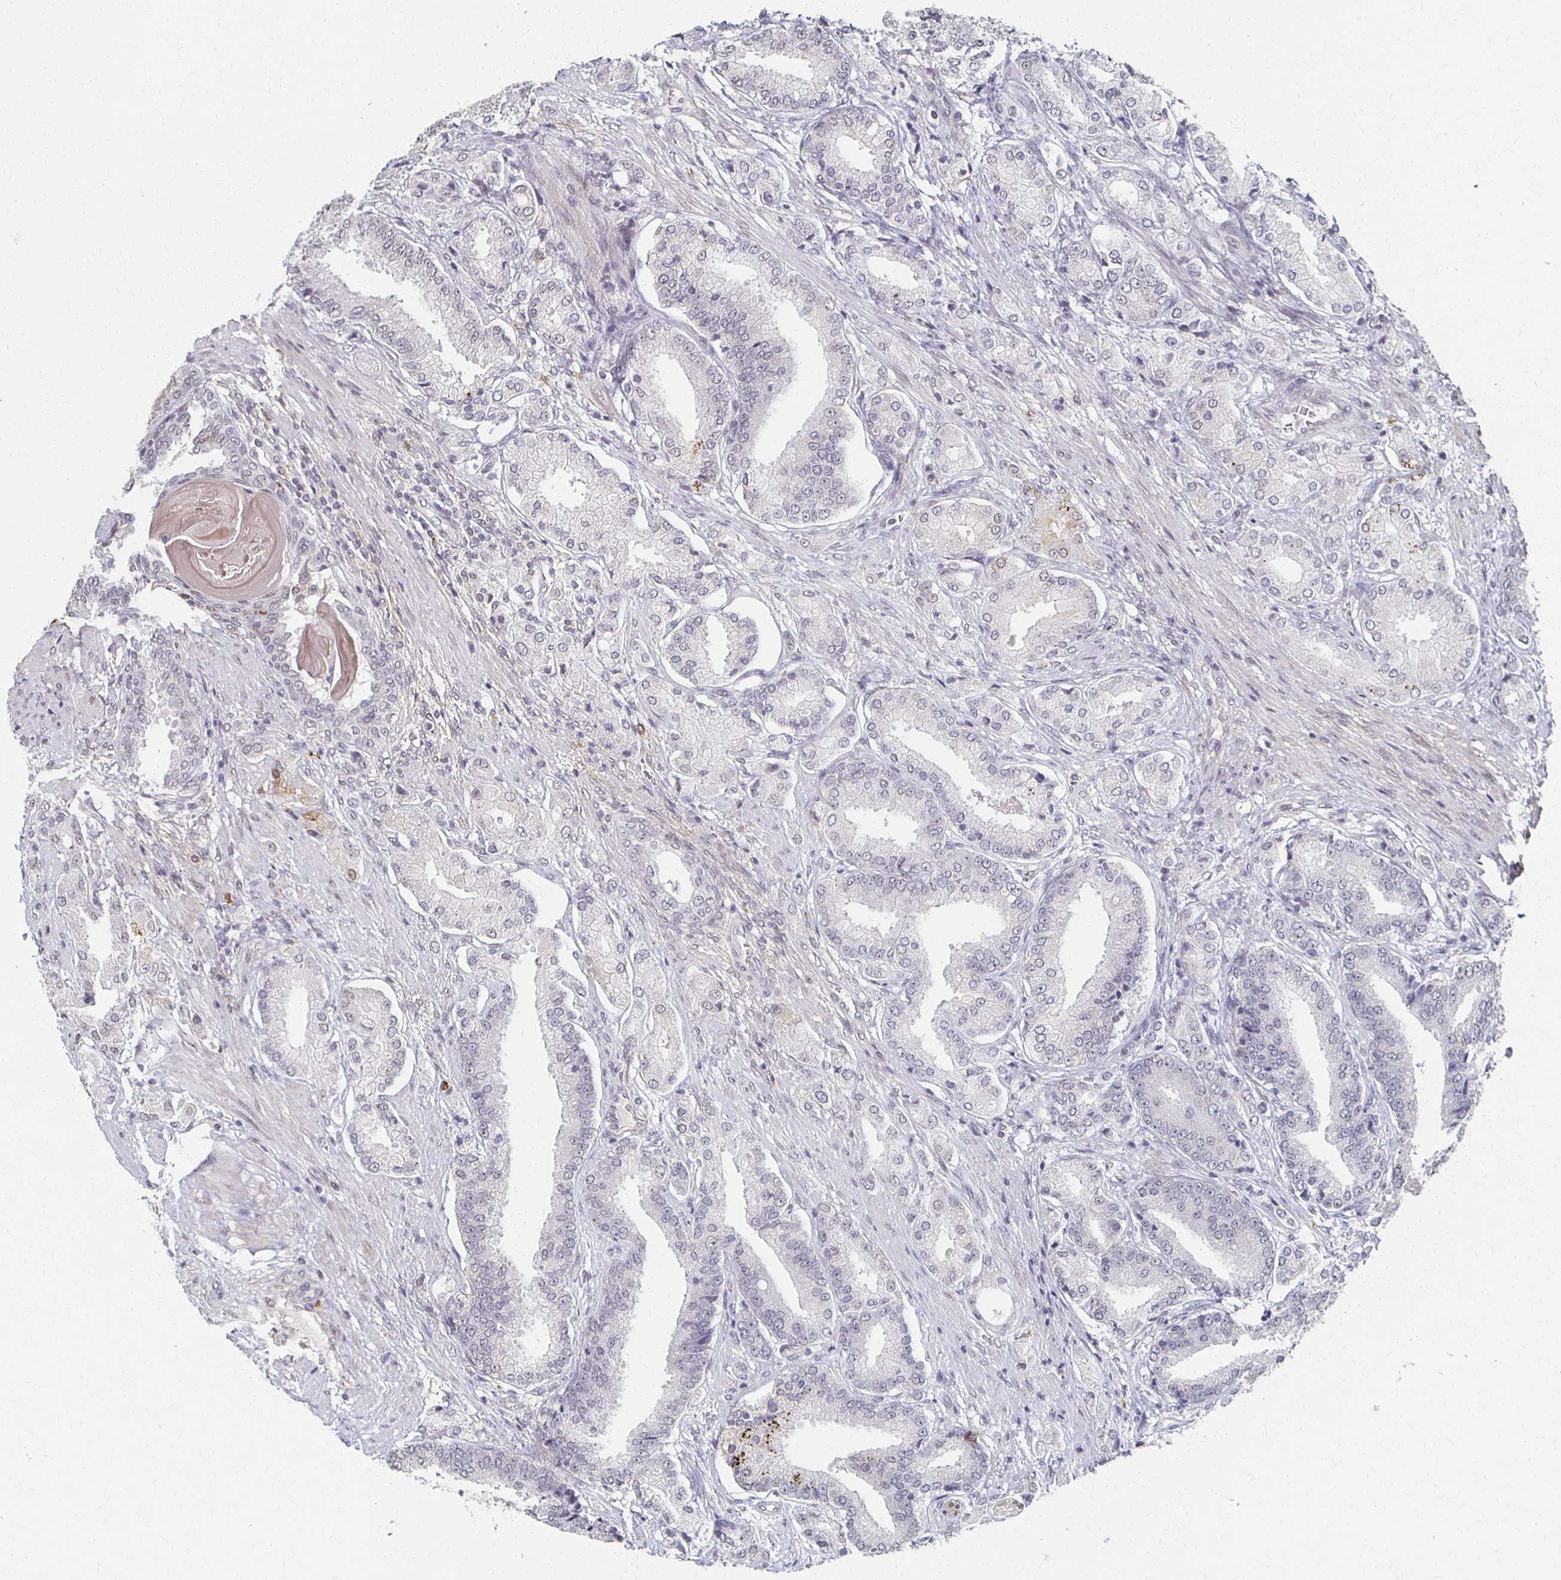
{"staining": {"intensity": "negative", "quantity": "none", "location": "none"}, "tissue": "prostate cancer", "cell_type": "Tumor cells", "image_type": "cancer", "snomed": [{"axis": "morphology", "description": "Adenocarcinoma, High grade"}, {"axis": "topography", "description": "Prostate and seminal vesicle, NOS"}], "caption": "Photomicrograph shows no significant protein staining in tumor cells of prostate cancer (high-grade adenocarcinoma). Brightfield microscopy of immunohistochemistry (IHC) stained with DAB (brown) and hematoxylin (blue), captured at high magnification.", "gene": "DAB1", "patient": {"sex": "male", "age": 61}}